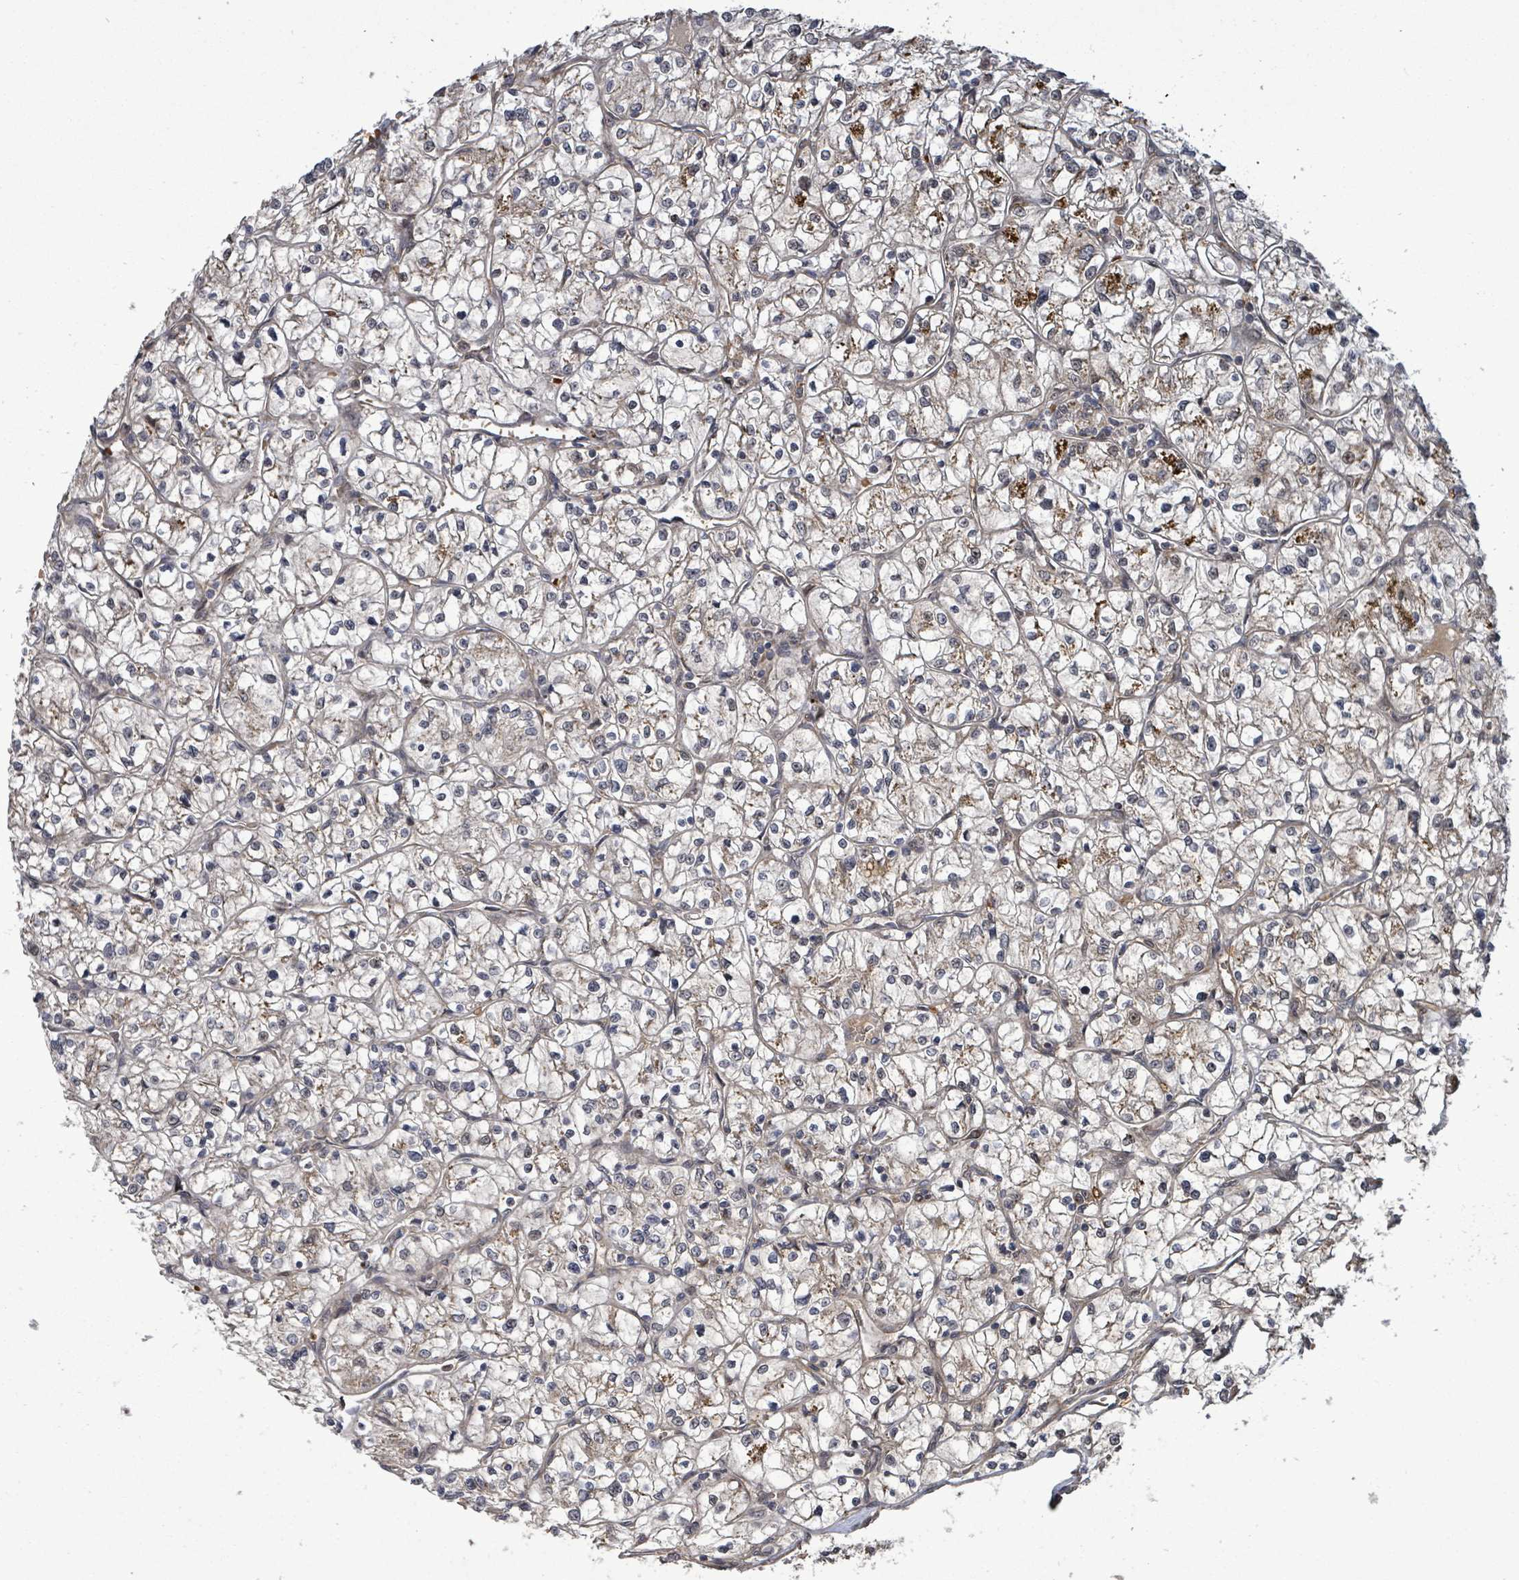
{"staining": {"intensity": "moderate", "quantity": "<25%", "location": "cytoplasmic/membranous"}, "tissue": "renal cancer", "cell_type": "Tumor cells", "image_type": "cancer", "snomed": [{"axis": "morphology", "description": "Adenocarcinoma, NOS"}, {"axis": "topography", "description": "Kidney"}], "caption": "The image exhibits immunohistochemical staining of renal cancer (adenocarcinoma). There is moderate cytoplasmic/membranous expression is identified in about <25% of tumor cells.", "gene": "PATZ1", "patient": {"sex": "female", "age": 64}}